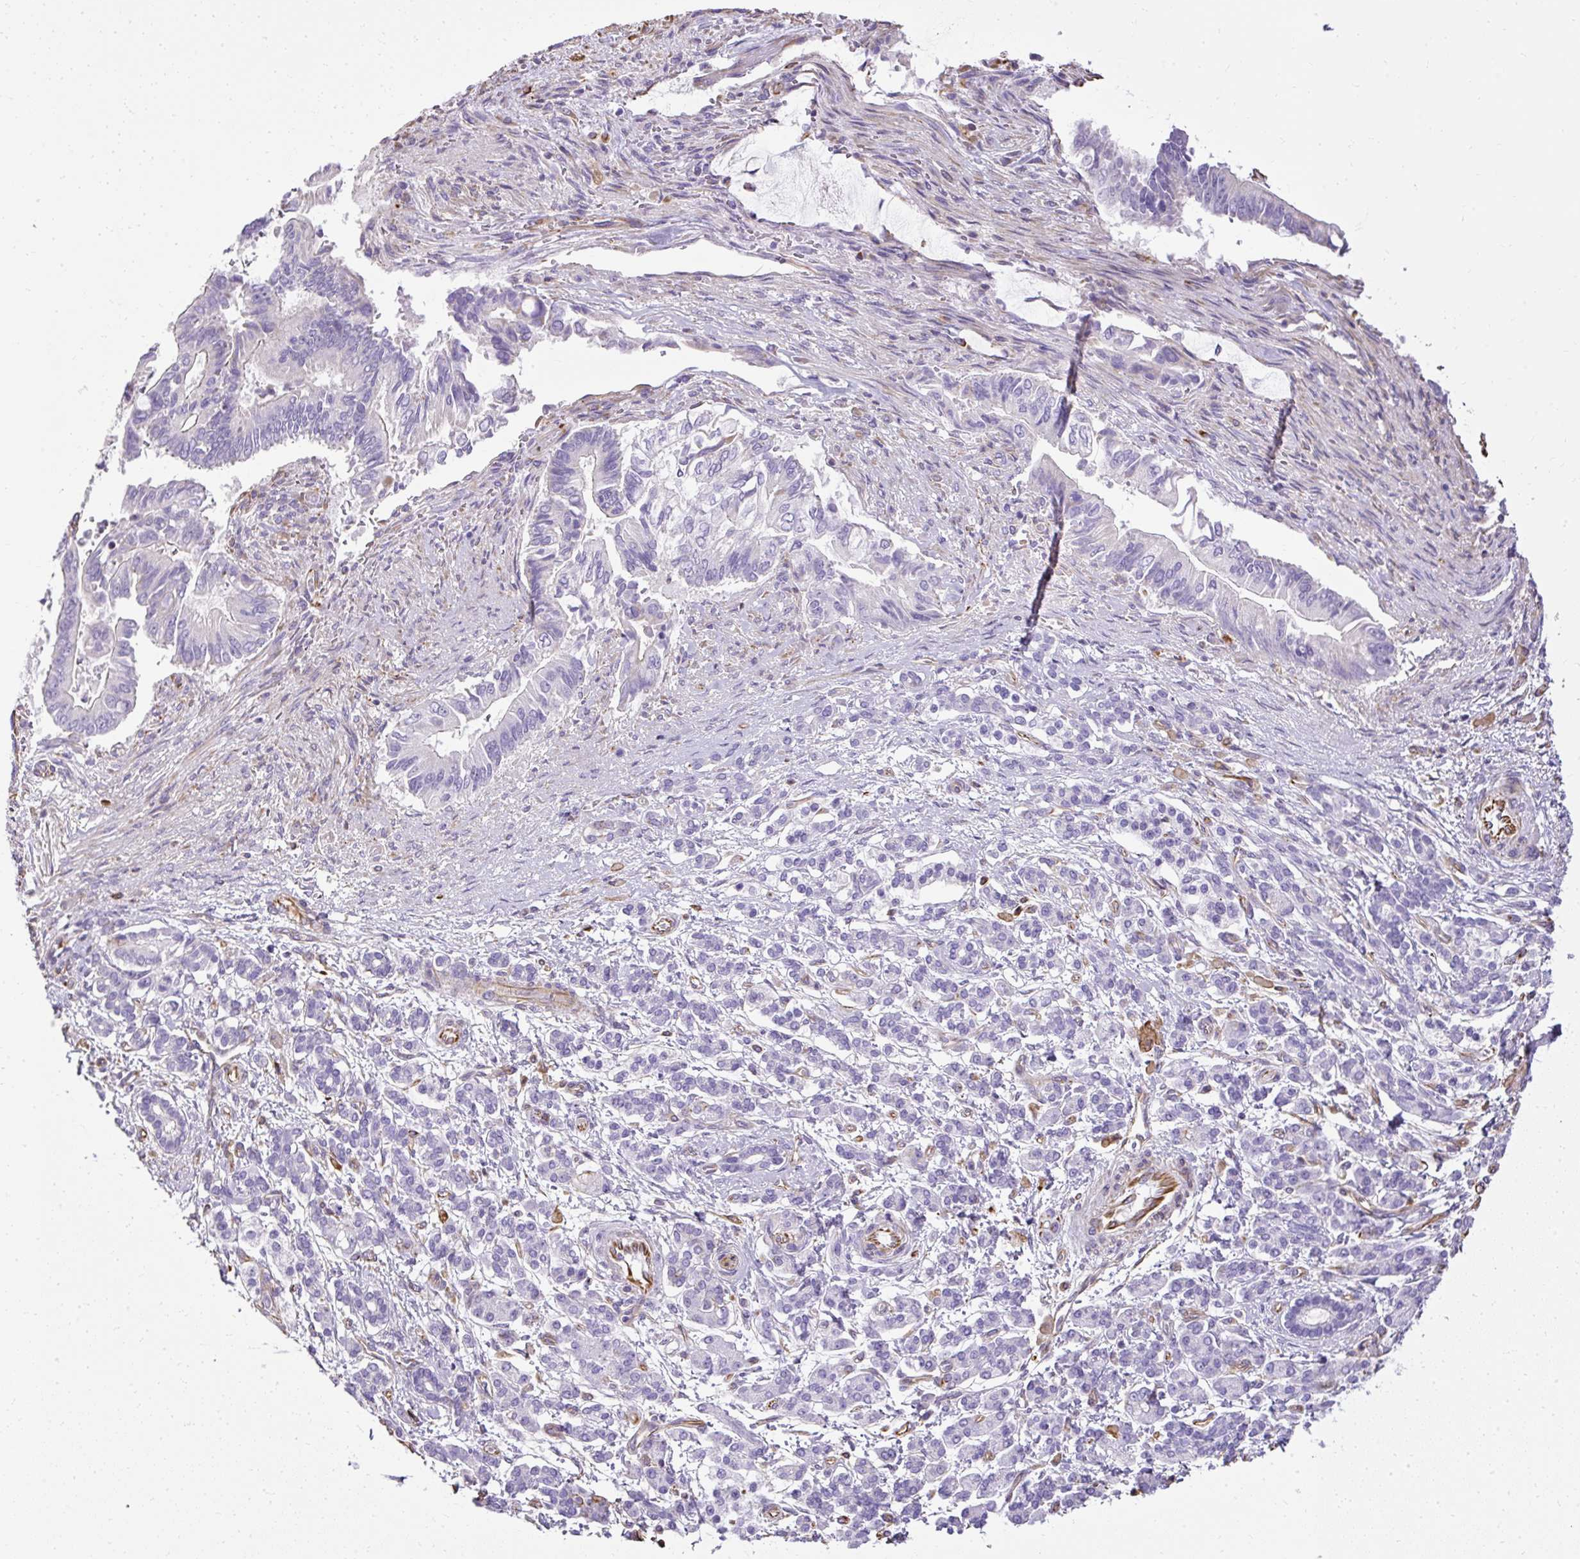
{"staining": {"intensity": "negative", "quantity": "none", "location": "none"}, "tissue": "pancreatic cancer", "cell_type": "Tumor cells", "image_type": "cancer", "snomed": [{"axis": "morphology", "description": "Adenocarcinoma, NOS"}, {"axis": "topography", "description": "Pancreas"}], "caption": "Tumor cells are negative for brown protein staining in pancreatic cancer.", "gene": "PLS1", "patient": {"sex": "male", "age": 68}}